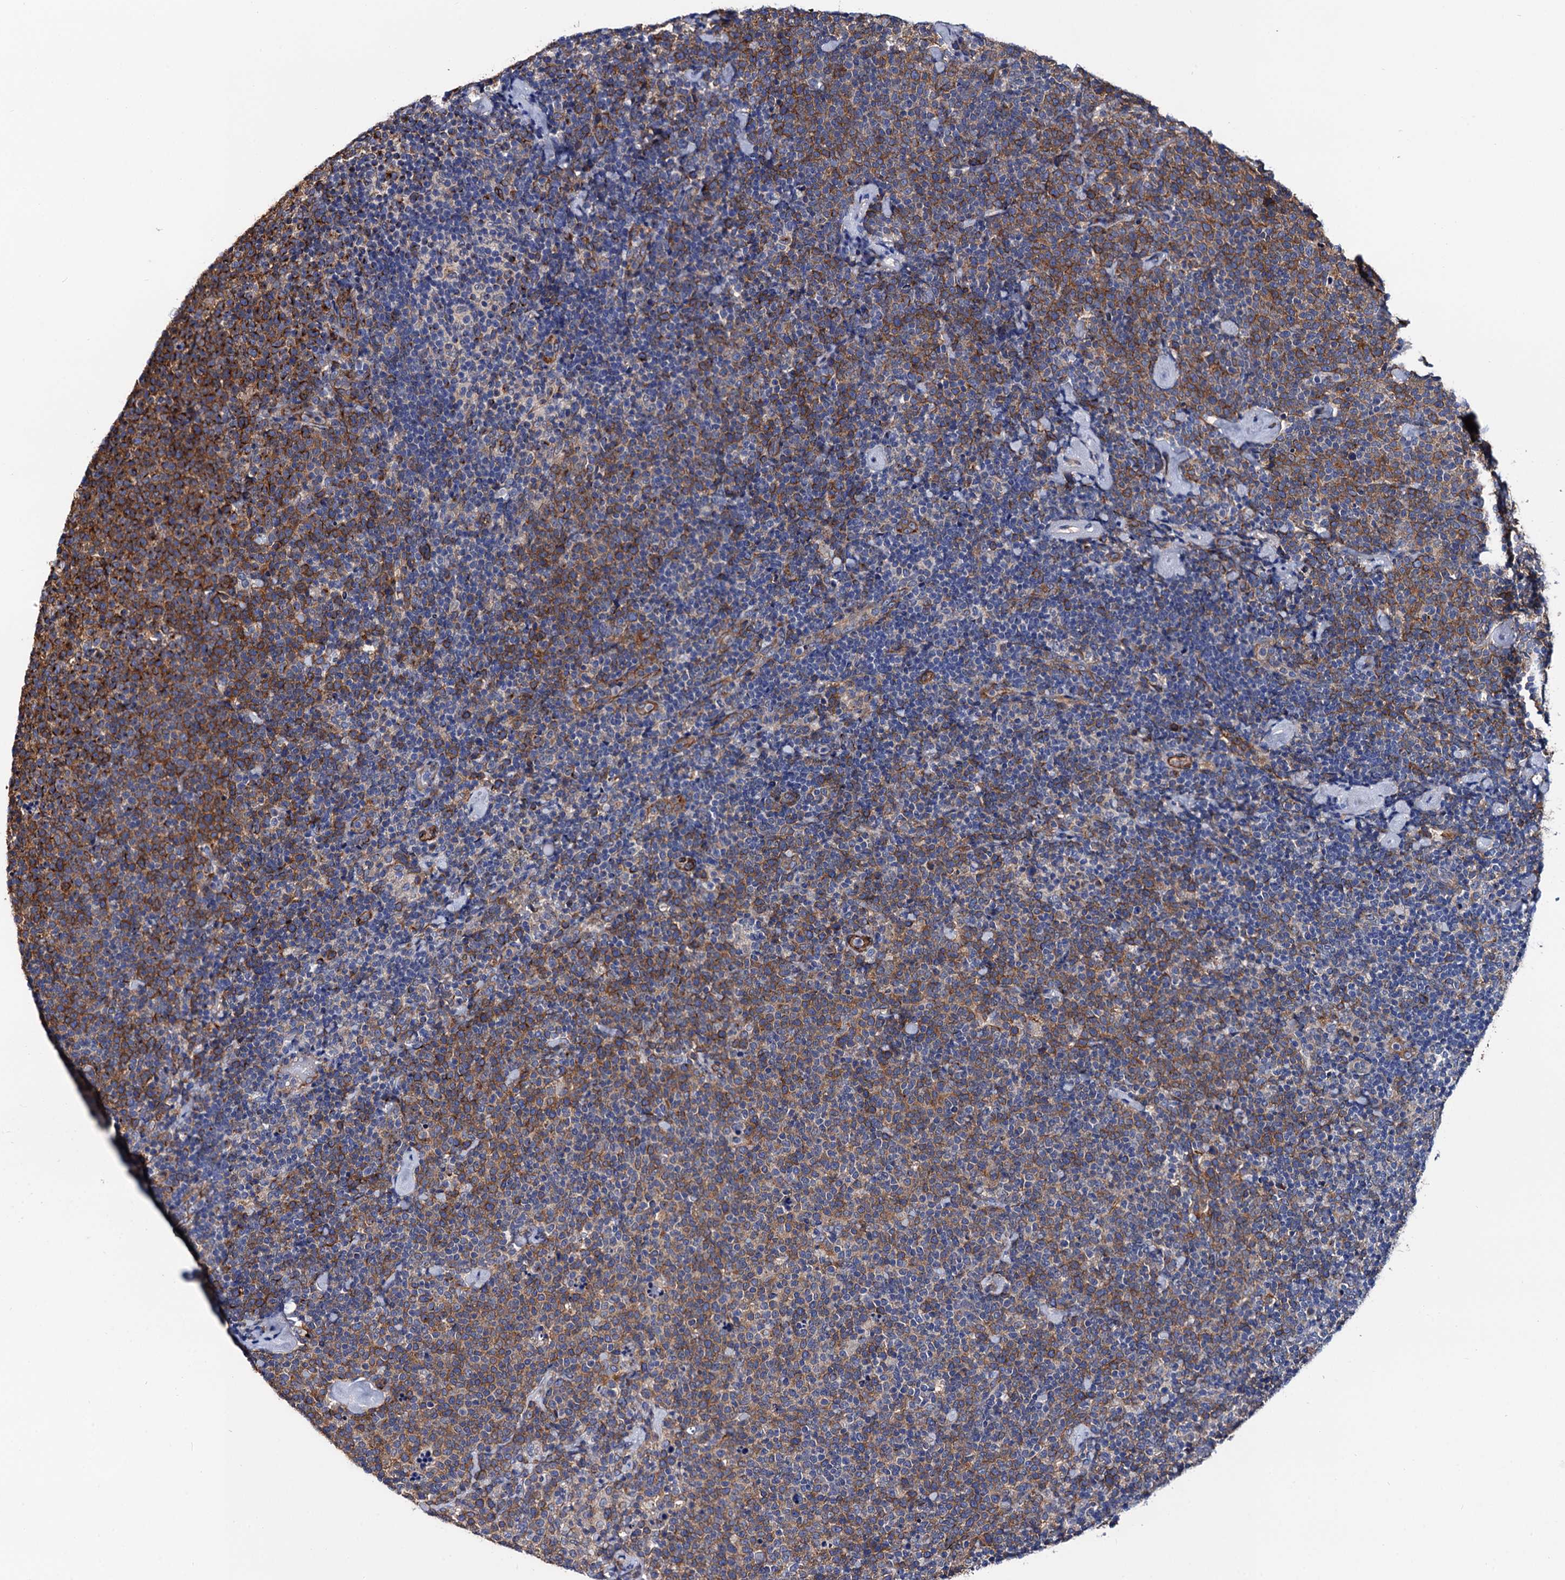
{"staining": {"intensity": "moderate", "quantity": "25%-75%", "location": "cytoplasmic/membranous"}, "tissue": "lymphoma", "cell_type": "Tumor cells", "image_type": "cancer", "snomed": [{"axis": "morphology", "description": "Malignant lymphoma, non-Hodgkin's type, High grade"}, {"axis": "topography", "description": "Lymph node"}], "caption": "Malignant lymphoma, non-Hodgkin's type (high-grade) stained with a protein marker demonstrates moderate staining in tumor cells.", "gene": "ZDHHC18", "patient": {"sex": "male", "age": 61}}